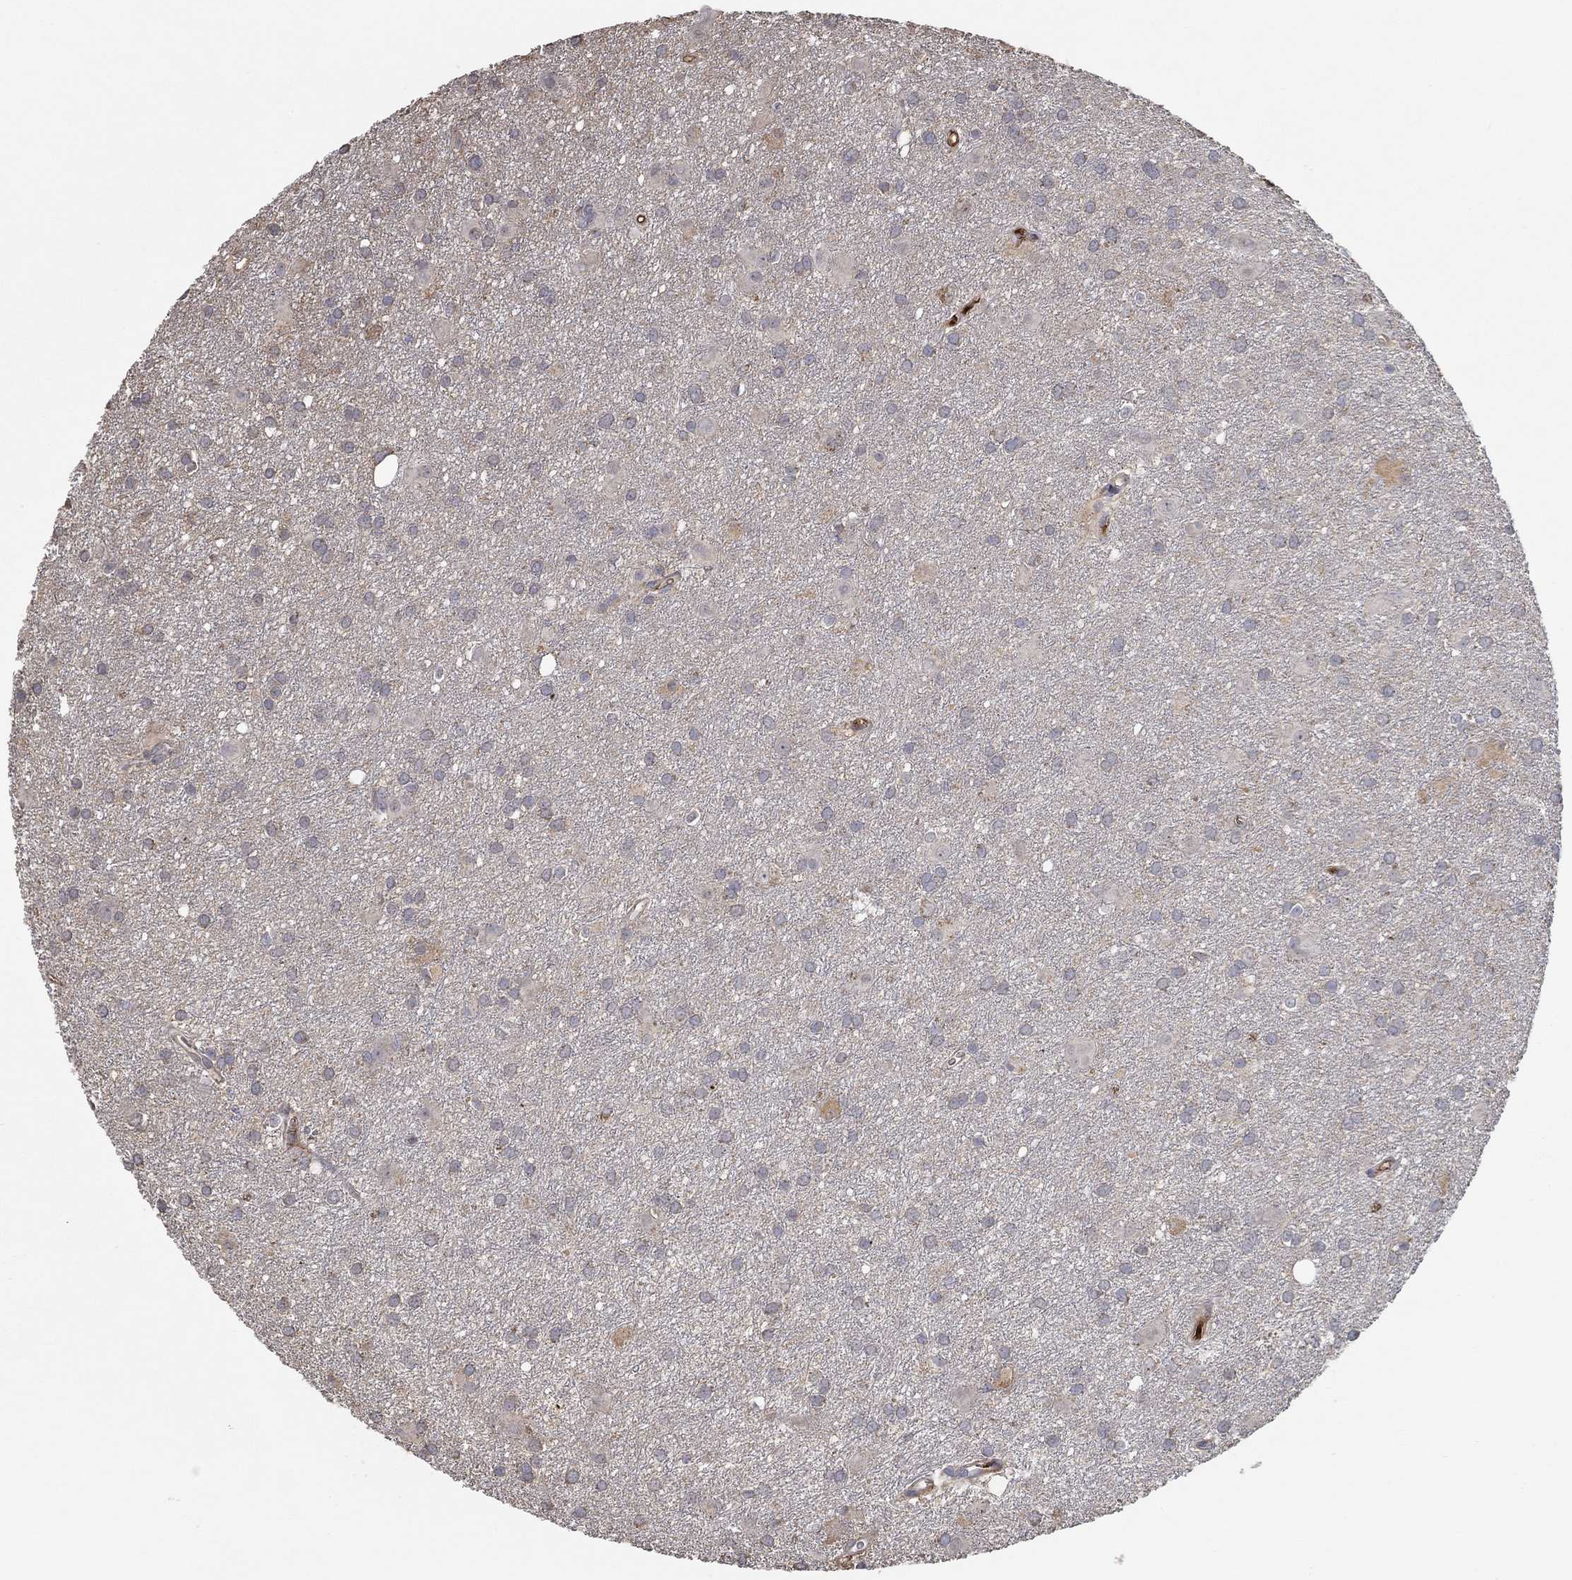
{"staining": {"intensity": "negative", "quantity": "none", "location": "none"}, "tissue": "glioma", "cell_type": "Tumor cells", "image_type": "cancer", "snomed": [{"axis": "morphology", "description": "Glioma, malignant, Low grade"}, {"axis": "topography", "description": "Brain"}], "caption": "Tumor cells are negative for protein expression in human glioma. (Stains: DAB (3,3'-diaminobenzidine) immunohistochemistry (IHC) with hematoxylin counter stain, Microscopy: brightfield microscopy at high magnification).", "gene": "IL10", "patient": {"sex": "male", "age": 58}}